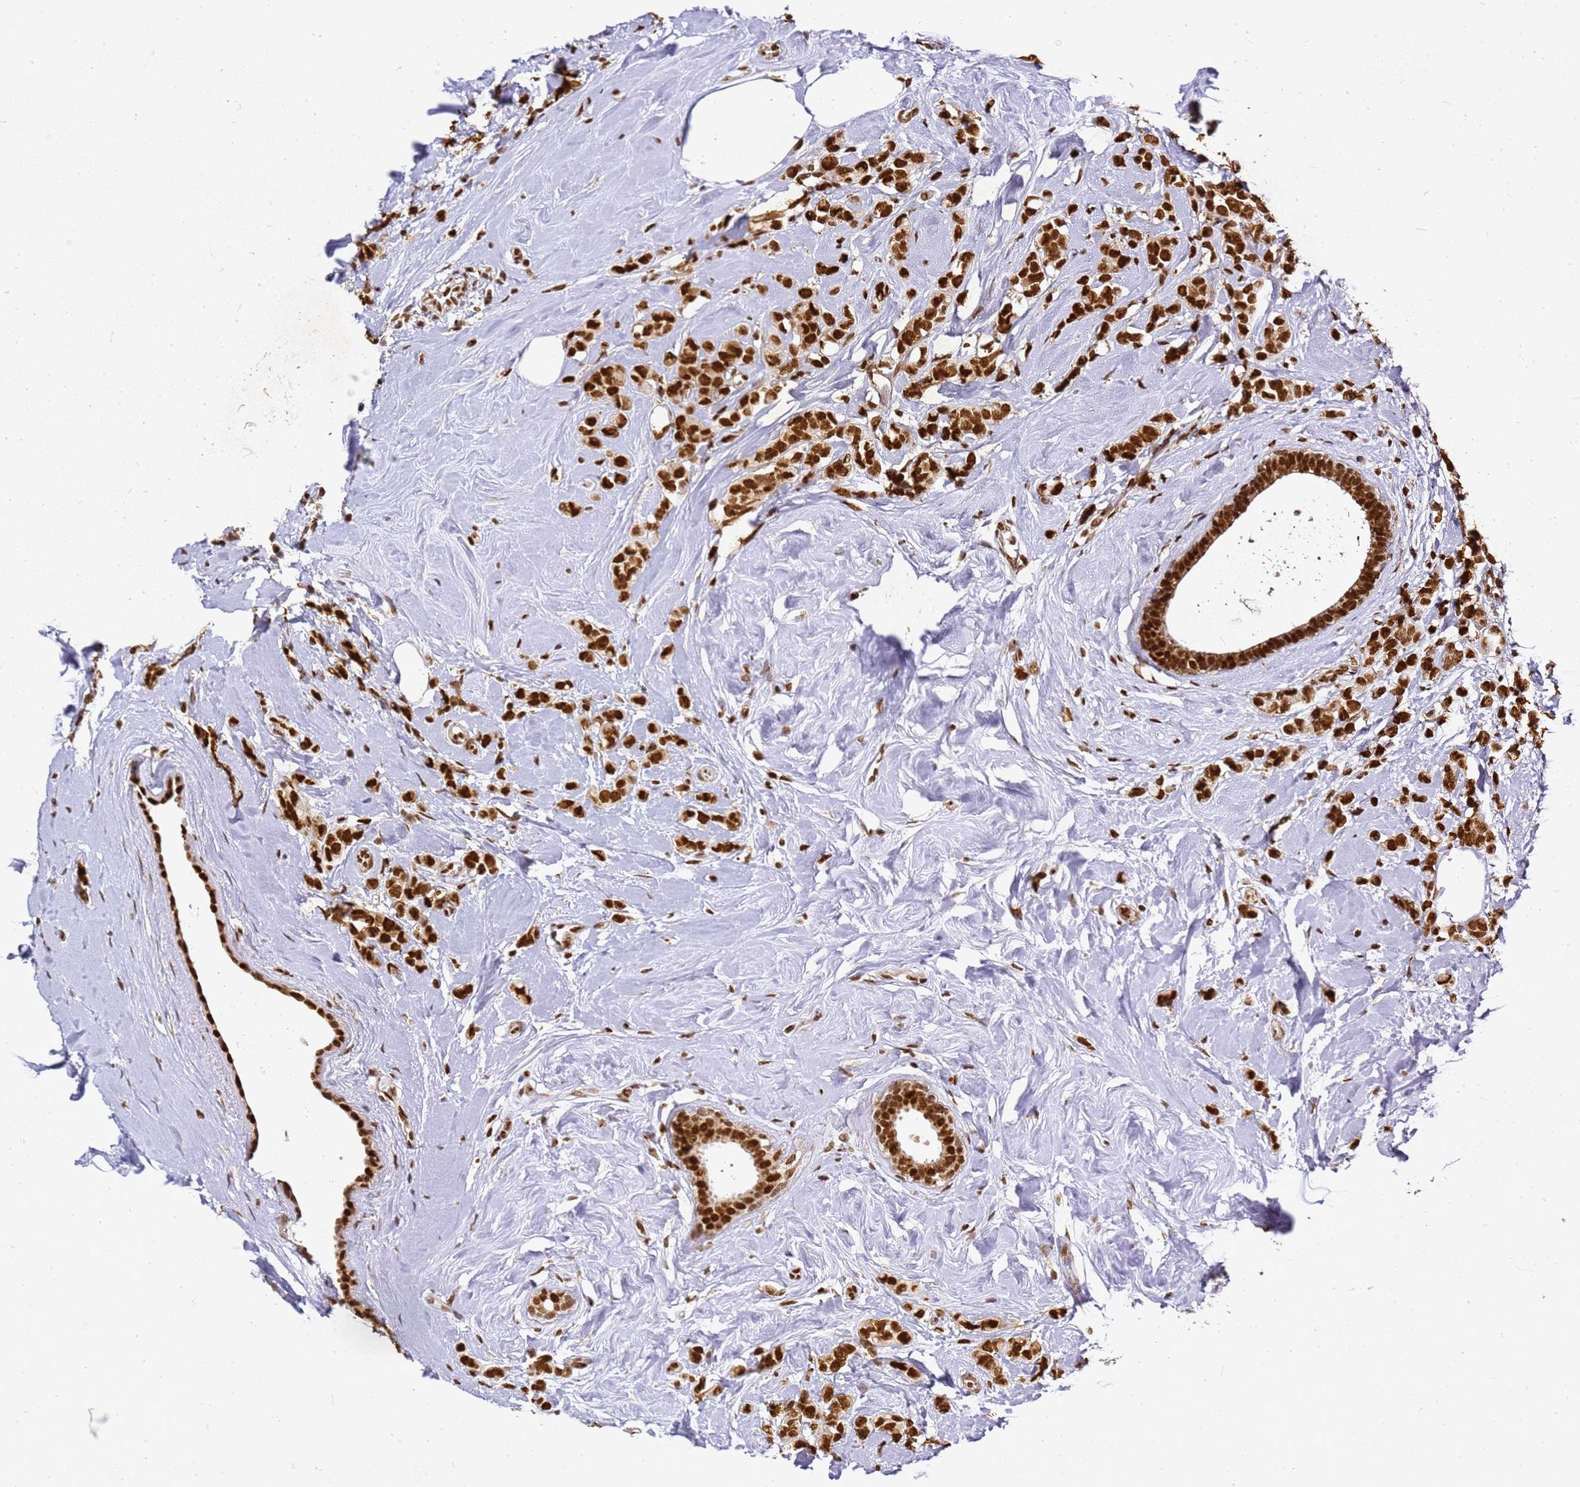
{"staining": {"intensity": "strong", "quantity": ">75%", "location": "nuclear"}, "tissue": "breast cancer", "cell_type": "Tumor cells", "image_type": "cancer", "snomed": [{"axis": "morphology", "description": "Lobular carcinoma"}, {"axis": "topography", "description": "Breast"}], "caption": "IHC photomicrograph of neoplastic tissue: human breast cancer stained using IHC exhibits high levels of strong protein expression localized specifically in the nuclear of tumor cells, appearing as a nuclear brown color.", "gene": "APEX1", "patient": {"sex": "female", "age": 47}}